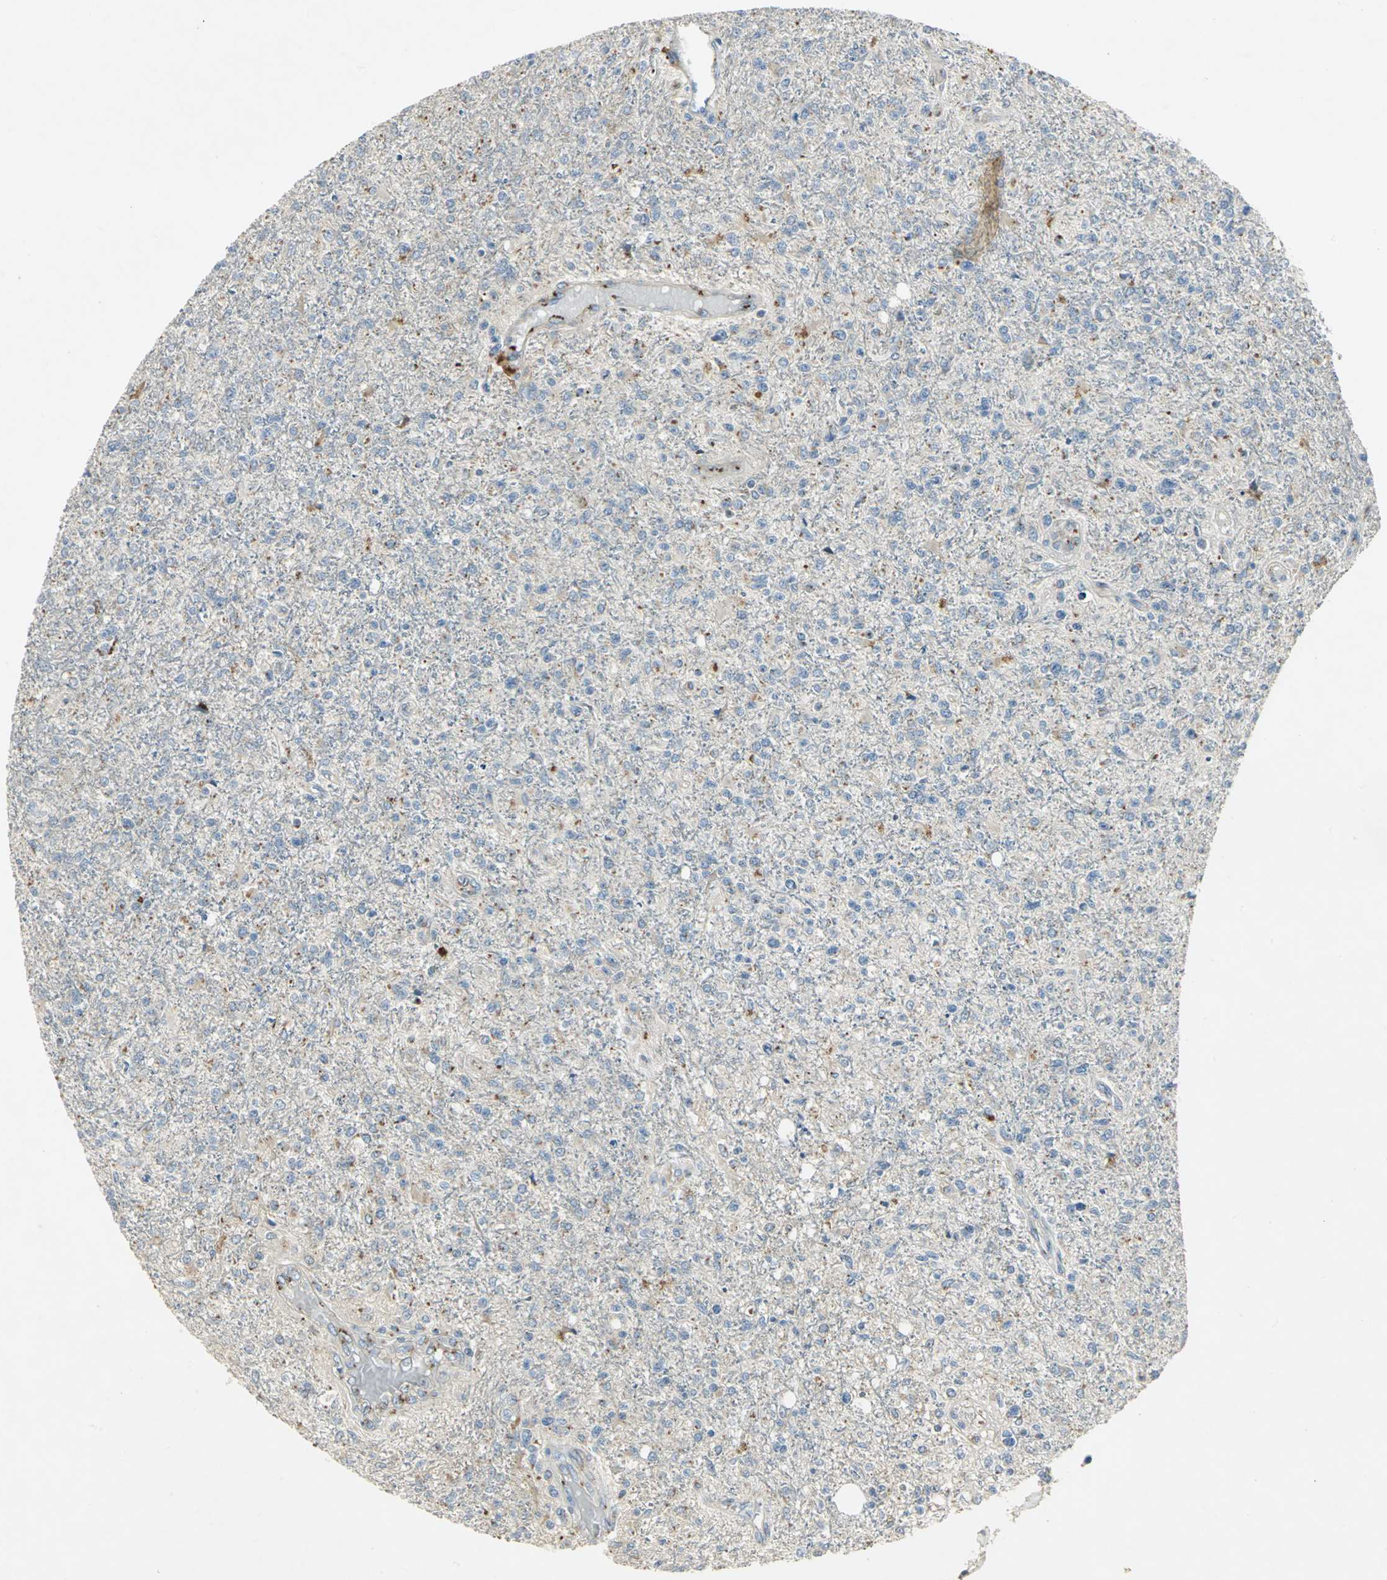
{"staining": {"intensity": "weak", "quantity": "<25%", "location": "cytoplasmic/membranous"}, "tissue": "glioma", "cell_type": "Tumor cells", "image_type": "cancer", "snomed": [{"axis": "morphology", "description": "Glioma, malignant, High grade"}, {"axis": "topography", "description": "Cerebral cortex"}], "caption": "Tumor cells show no significant protein positivity in malignant high-grade glioma.", "gene": "TM9SF2", "patient": {"sex": "male", "age": 76}}